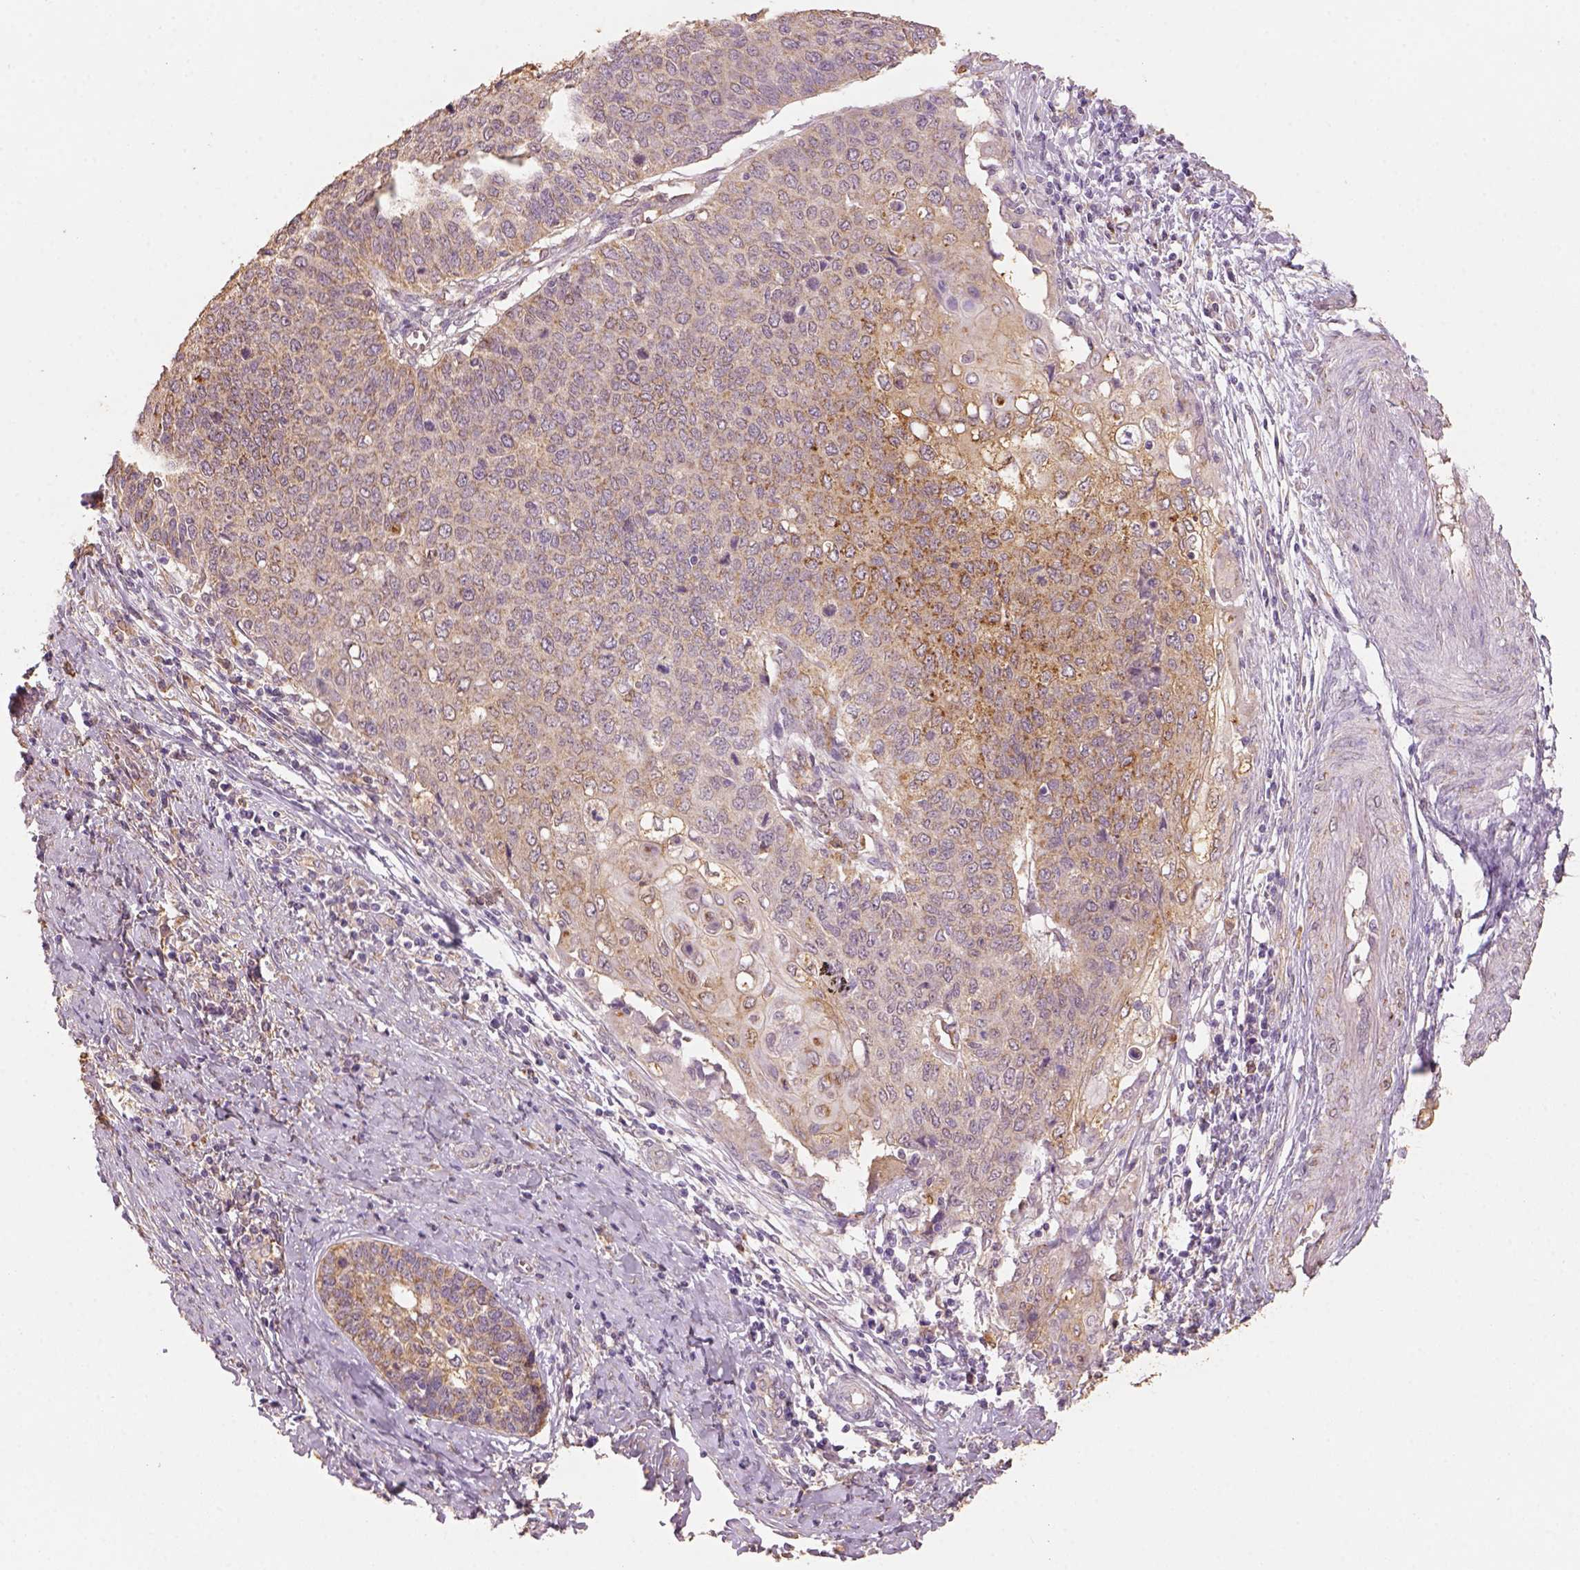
{"staining": {"intensity": "moderate", "quantity": ">75%", "location": "cytoplasmic/membranous"}, "tissue": "cervical cancer", "cell_type": "Tumor cells", "image_type": "cancer", "snomed": [{"axis": "morphology", "description": "Squamous cell carcinoma, NOS"}, {"axis": "topography", "description": "Cervix"}], "caption": "DAB (3,3'-diaminobenzidine) immunohistochemical staining of human cervical squamous cell carcinoma reveals moderate cytoplasmic/membranous protein positivity in about >75% of tumor cells.", "gene": "AP2B1", "patient": {"sex": "female", "age": 39}}